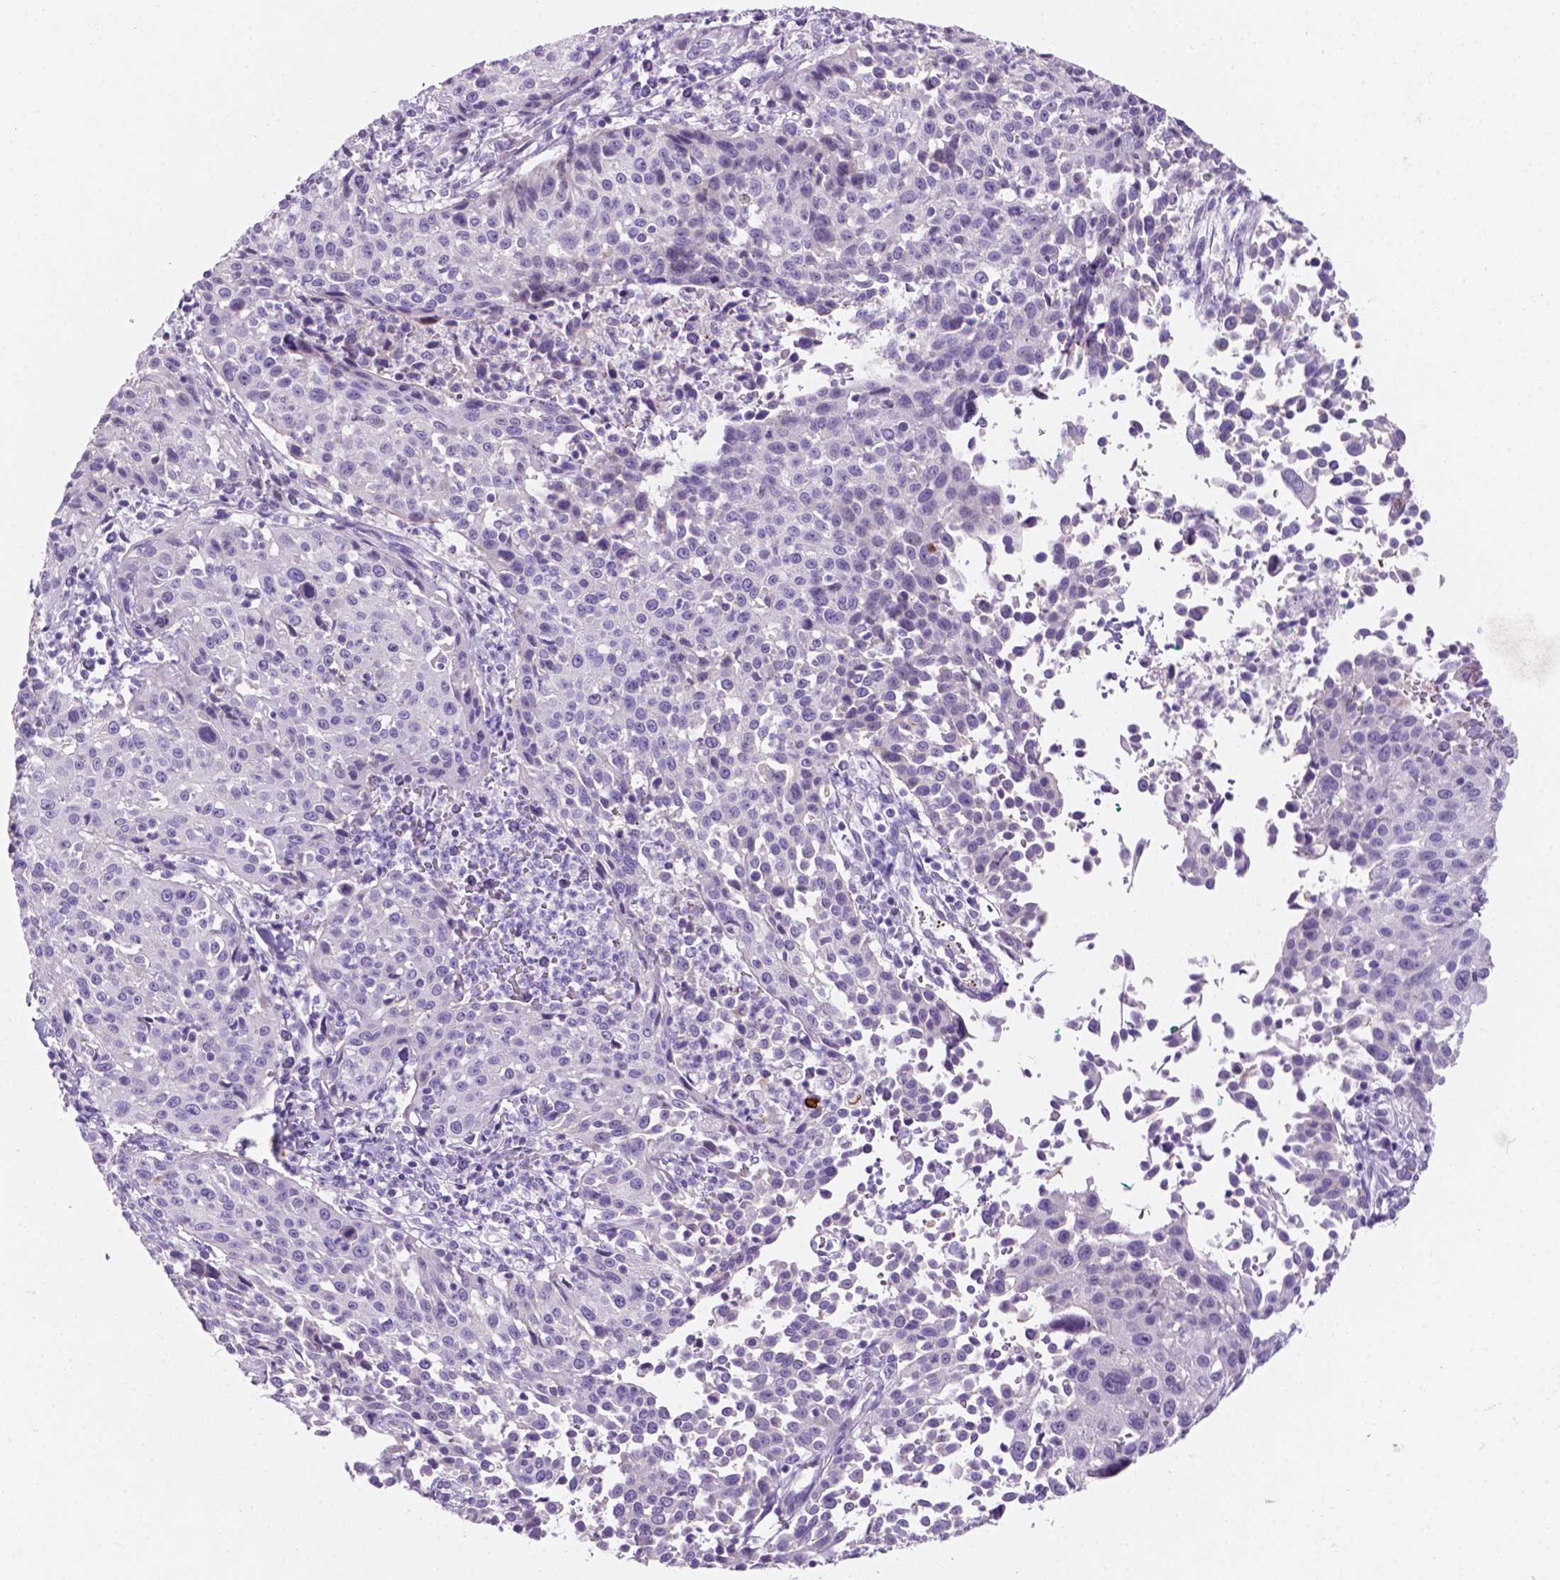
{"staining": {"intensity": "negative", "quantity": "none", "location": "none"}, "tissue": "cervical cancer", "cell_type": "Tumor cells", "image_type": "cancer", "snomed": [{"axis": "morphology", "description": "Squamous cell carcinoma, NOS"}, {"axis": "topography", "description": "Cervix"}], "caption": "A photomicrograph of human cervical cancer is negative for staining in tumor cells. The staining was performed using DAB (3,3'-diaminobenzidine) to visualize the protein expression in brown, while the nuclei were stained in blue with hematoxylin (Magnification: 20x).", "gene": "EBLN2", "patient": {"sex": "female", "age": 26}}